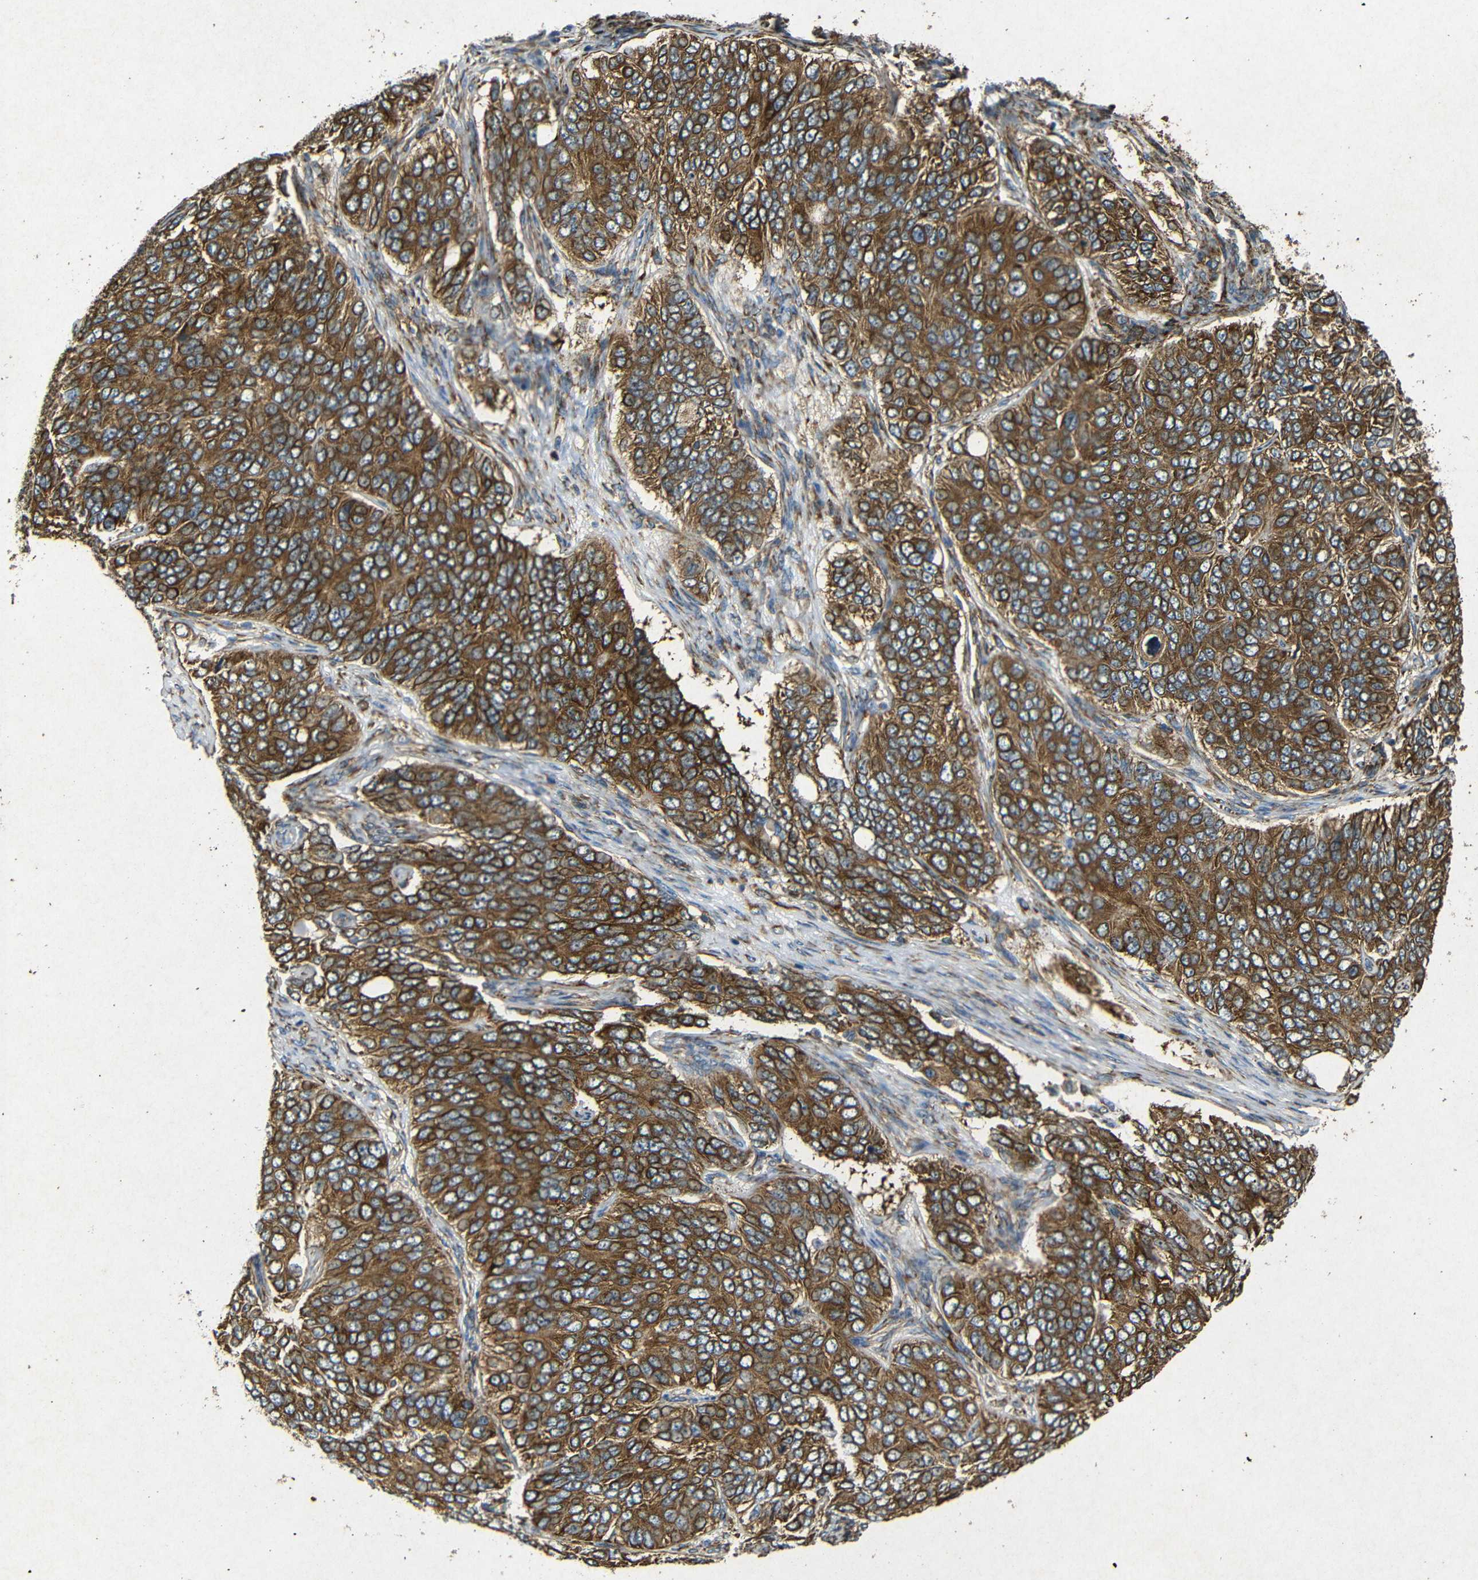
{"staining": {"intensity": "strong", "quantity": ">75%", "location": "cytoplasmic/membranous"}, "tissue": "ovarian cancer", "cell_type": "Tumor cells", "image_type": "cancer", "snomed": [{"axis": "morphology", "description": "Carcinoma, endometroid"}, {"axis": "topography", "description": "Ovary"}], "caption": "Immunohistochemical staining of ovarian cancer shows strong cytoplasmic/membranous protein positivity in approximately >75% of tumor cells.", "gene": "BTF3", "patient": {"sex": "female", "age": 51}}